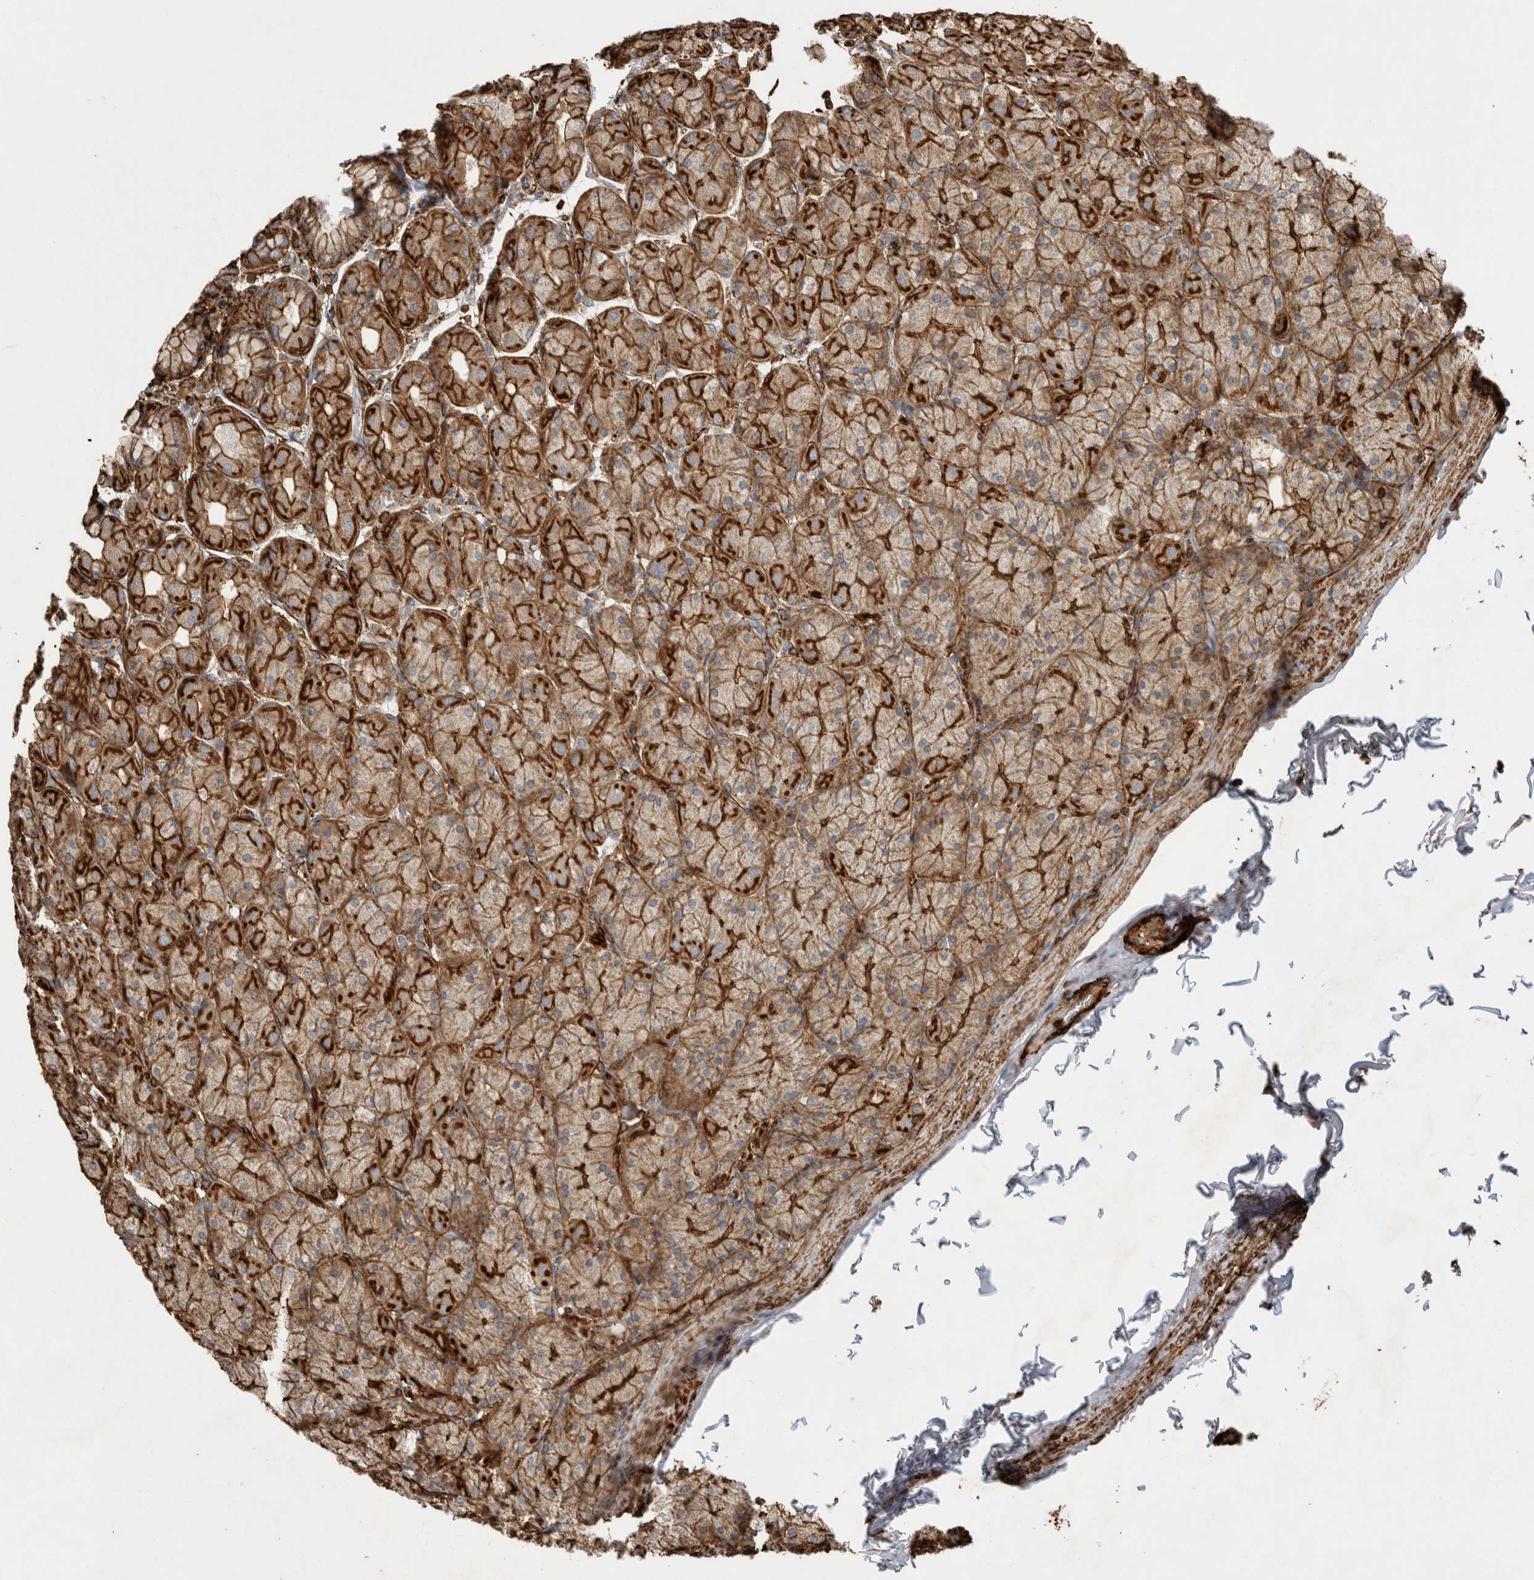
{"staining": {"intensity": "strong", "quantity": ">75%", "location": "cytoplasmic/membranous"}, "tissue": "stomach", "cell_type": "Glandular cells", "image_type": "normal", "snomed": [{"axis": "morphology", "description": "Normal tissue, NOS"}, {"axis": "topography", "description": "Stomach, upper"}], "caption": "Strong cytoplasmic/membranous staining for a protein is present in approximately >75% of glandular cells of normal stomach using IHC.", "gene": "GPER1", "patient": {"sex": "female", "age": 56}}